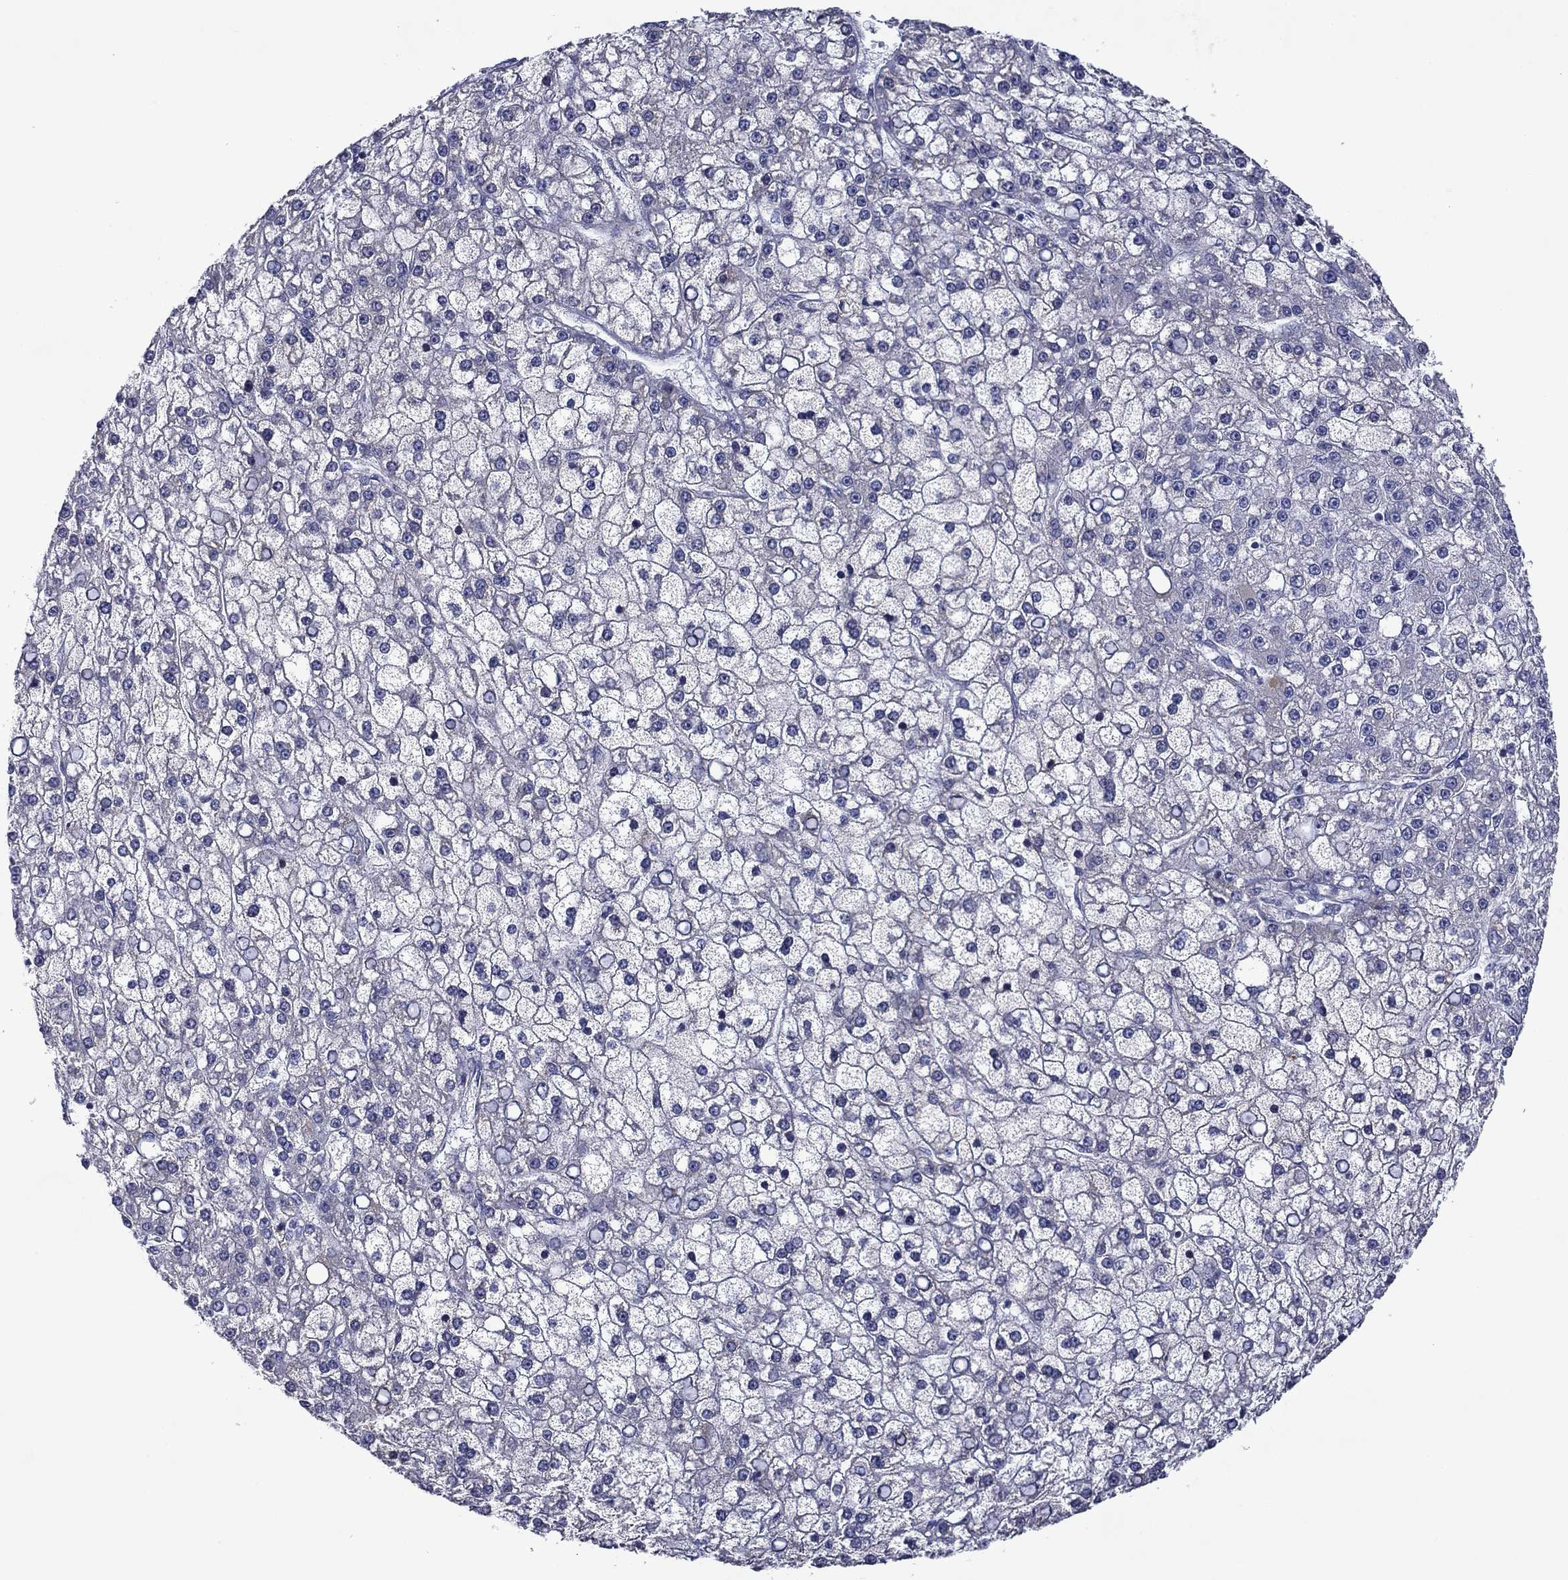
{"staining": {"intensity": "negative", "quantity": "none", "location": "none"}, "tissue": "liver cancer", "cell_type": "Tumor cells", "image_type": "cancer", "snomed": [{"axis": "morphology", "description": "Carcinoma, Hepatocellular, NOS"}, {"axis": "topography", "description": "Liver"}], "caption": "Hepatocellular carcinoma (liver) stained for a protein using immunohistochemistry (IHC) shows no positivity tumor cells.", "gene": "SPATA7", "patient": {"sex": "male", "age": 67}}